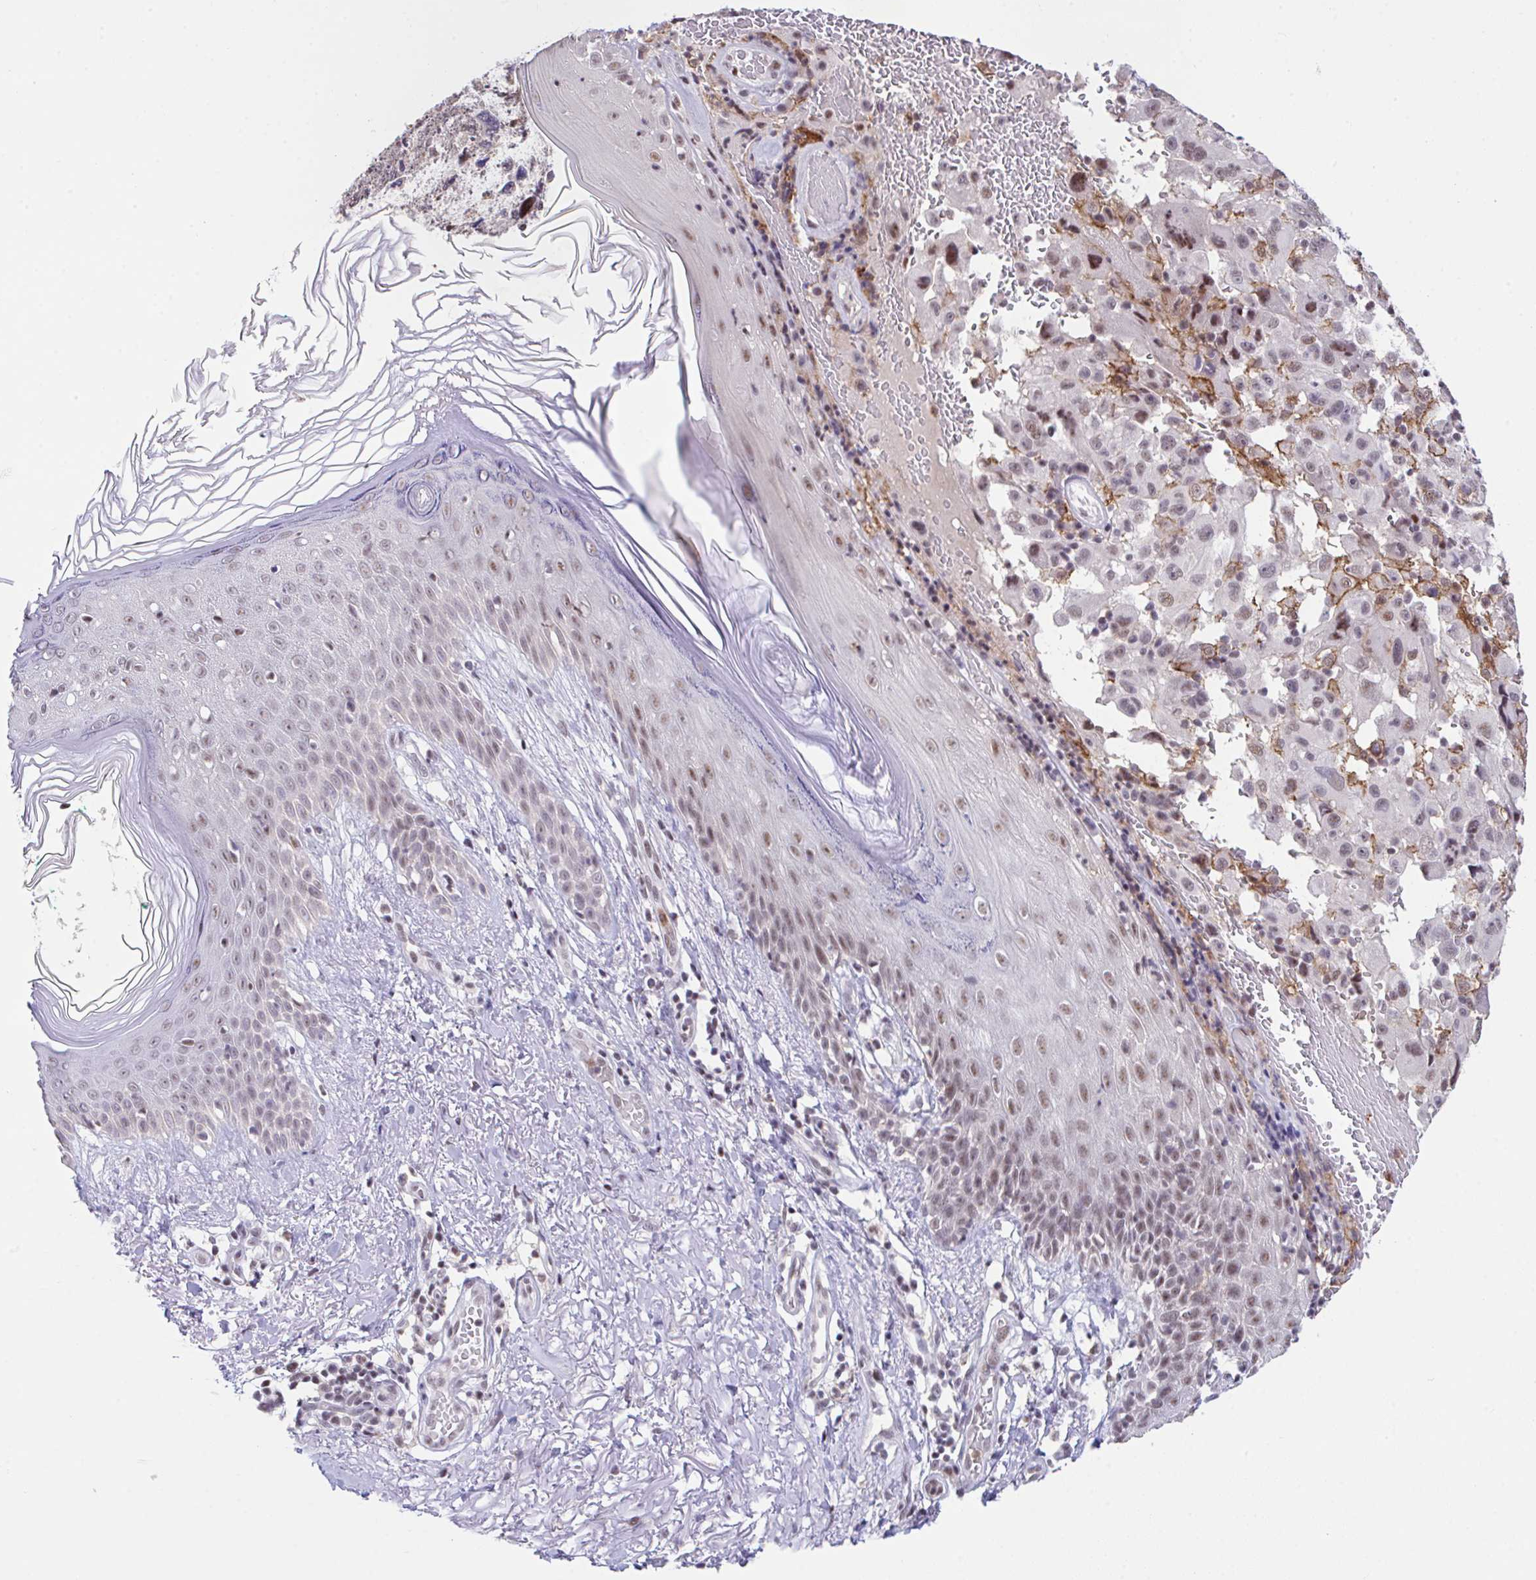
{"staining": {"intensity": "weak", "quantity": "25%-75%", "location": "nuclear"}, "tissue": "melanoma", "cell_type": "Tumor cells", "image_type": "cancer", "snomed": [{"axis": "morphology", "description": "Malignant melanoma, NOS"}, {"axis": "topography", "description": "Skin"}], "caption": "Melanoma stained with a brown dye exhibits weak nuclear positive expression in approximately 25%-75% of tumor cells.", "gene": "OR6K3", "patient": {"sex": "female", "age": 71}}